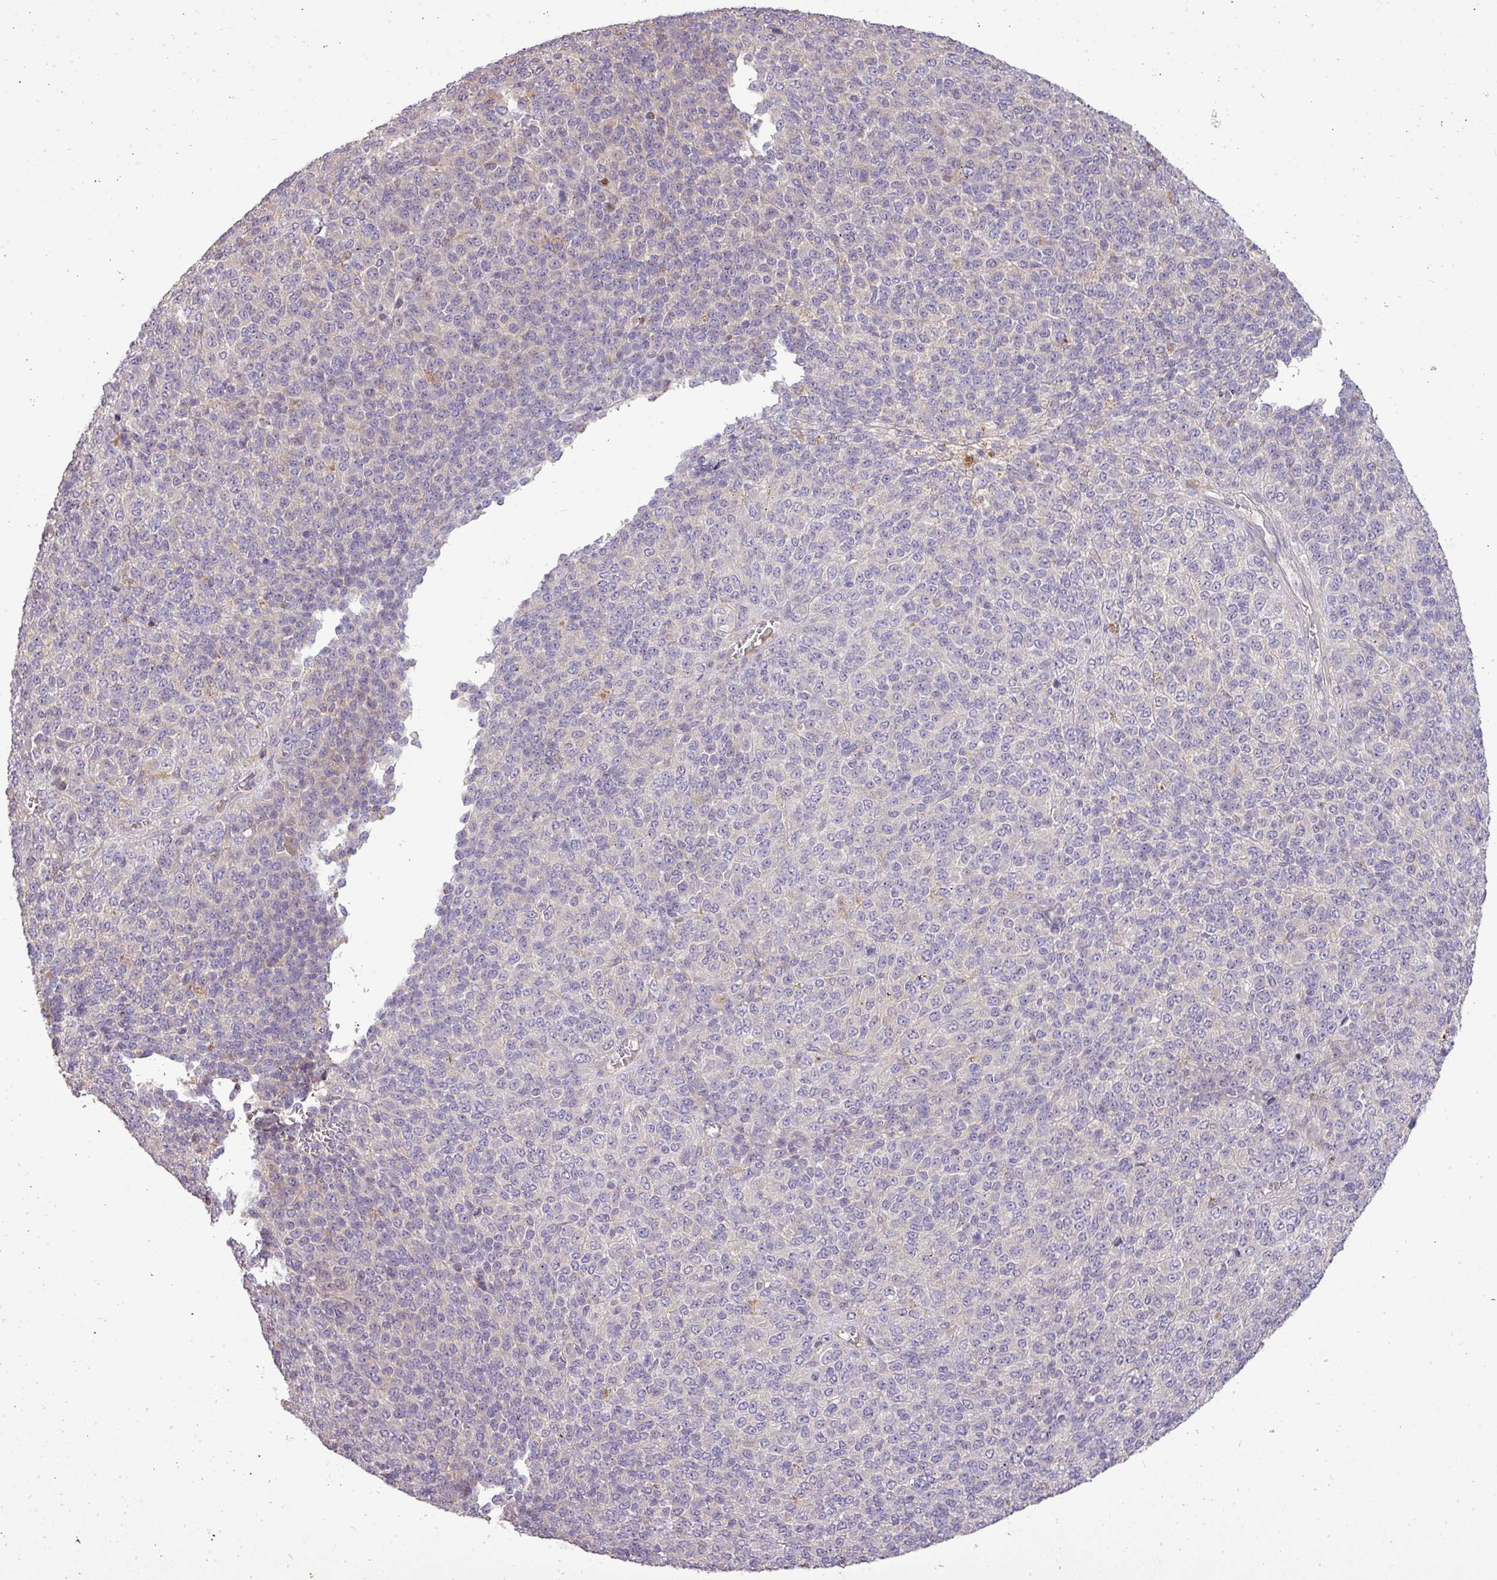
{"staining": {"intensity": "negative", "quantity": "none", "location": "none"}, "tissue": "melanoma", "cell_type": "Tumor cells", "image_type": "cancer", "snomed": [{"axis": "morphology", "description": "Malignant melanoma, Metastatic site"}, {"axis": "topography", "description": "Brain"}], "caption": "Immunohistochemistry of human melanoma demonstrates no positivity in tumor cells.", "gene": "PDRG1", "patient": {"sex": "female", "age": 56}}